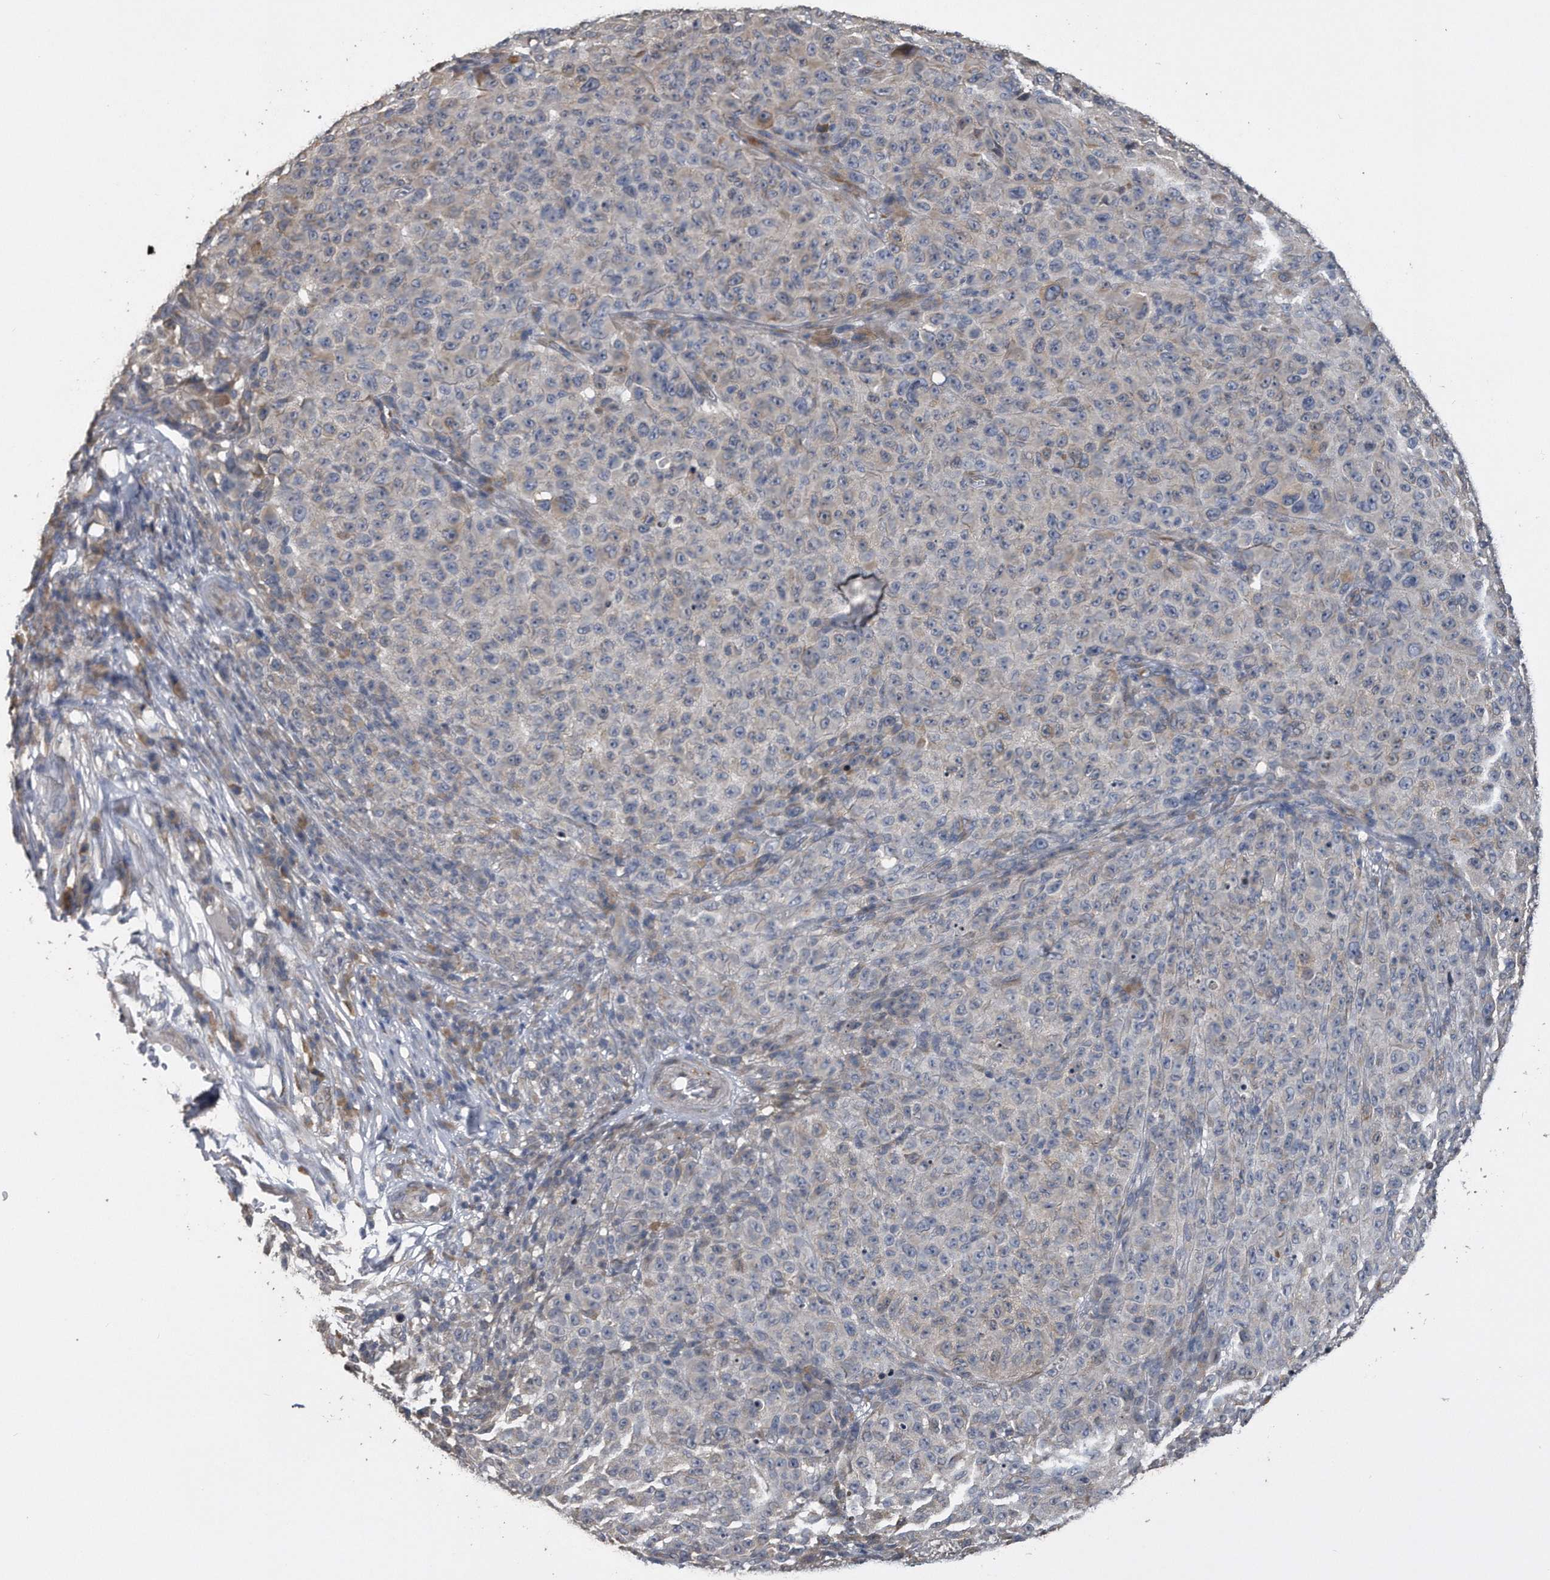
{"staining": {"intensity": "negative", "quantity": "none", "location": "none"}, "tissue": "melanoma", "cell_type": "Tumor cells", "image_type": "cancer", "snomed": [{"axis": "morphology", "description": "Malignant melanoma, NOS"}, {"axis": "topography", "description": "Skin"}], "caption": "The histopathology image demonstrates no staining of tumor cells in melanoma. The staining was performed using DAB to visualize the protein expression in brown, while the nuclei were stained in blue with hematoxylin (Magnification: 20x).", "gene": "PCLO", "patient": {"sex": "female", "age": 82}}